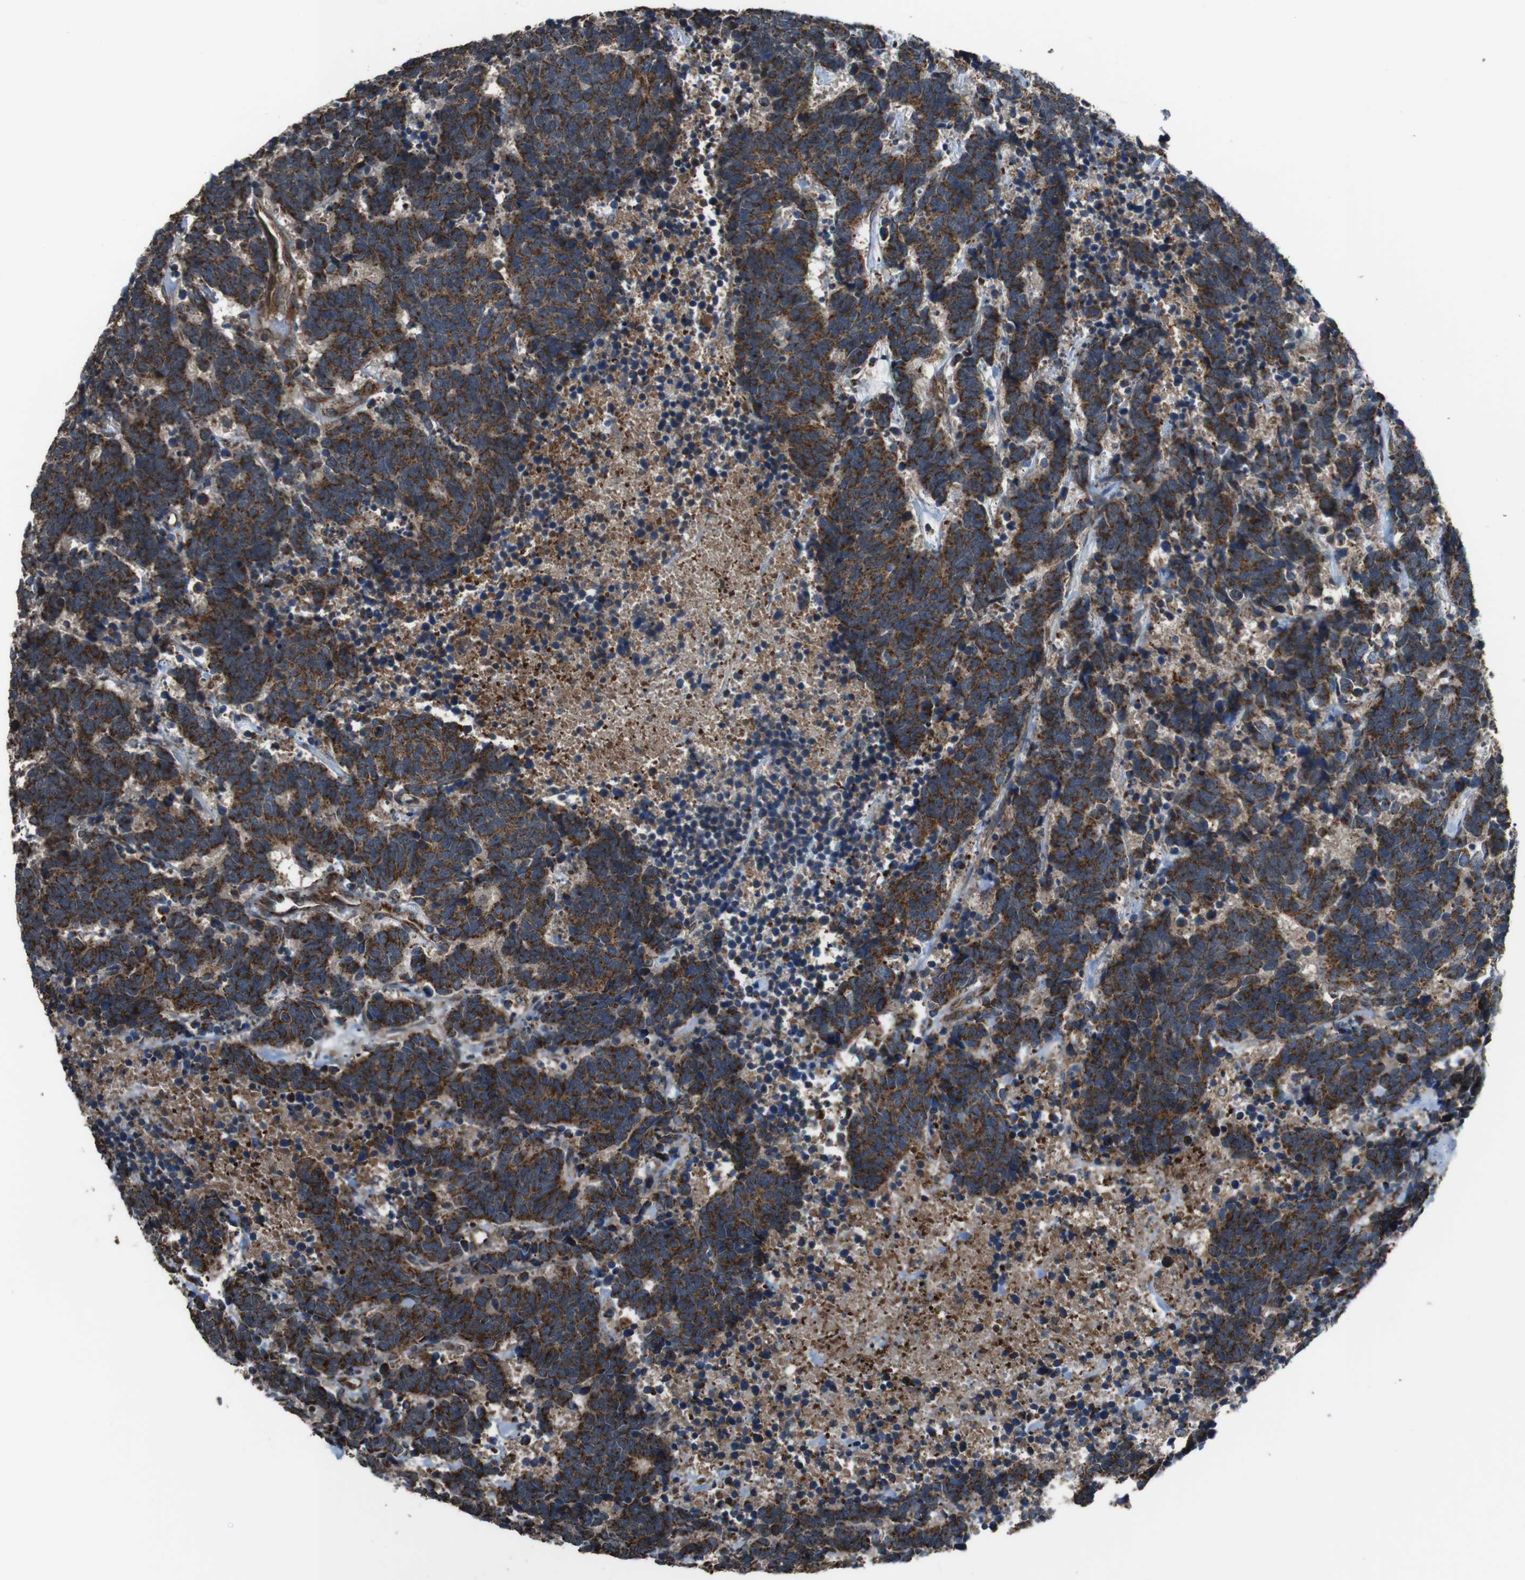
{"staining": {"intensity": "strong", "quantity": ">75%", "location": "cytoplasmic/membranous"}, "tissue": "carcinoid", "cell_type": "Tumor cells", "image_type": "cancer", "snomed": [{"axis": "morphology", "description": "Carcinoma, NOS"}, {"axis": "morphology", "description": "Carcinoid, malignant, NOS"}, {"axis": "topography", "description": "Urinary bladder"}], "caption": "IHC of human carcinoid displays high levels of strong cytoplasmic/membranous staining in about >75% of tumor cells. Immunohistochemistry (ihc) stains the protein of interest in brown and the nuclei are stained blue.", "gene": "GIMAP8", "patient": {"sex": "male", "age": 57}}